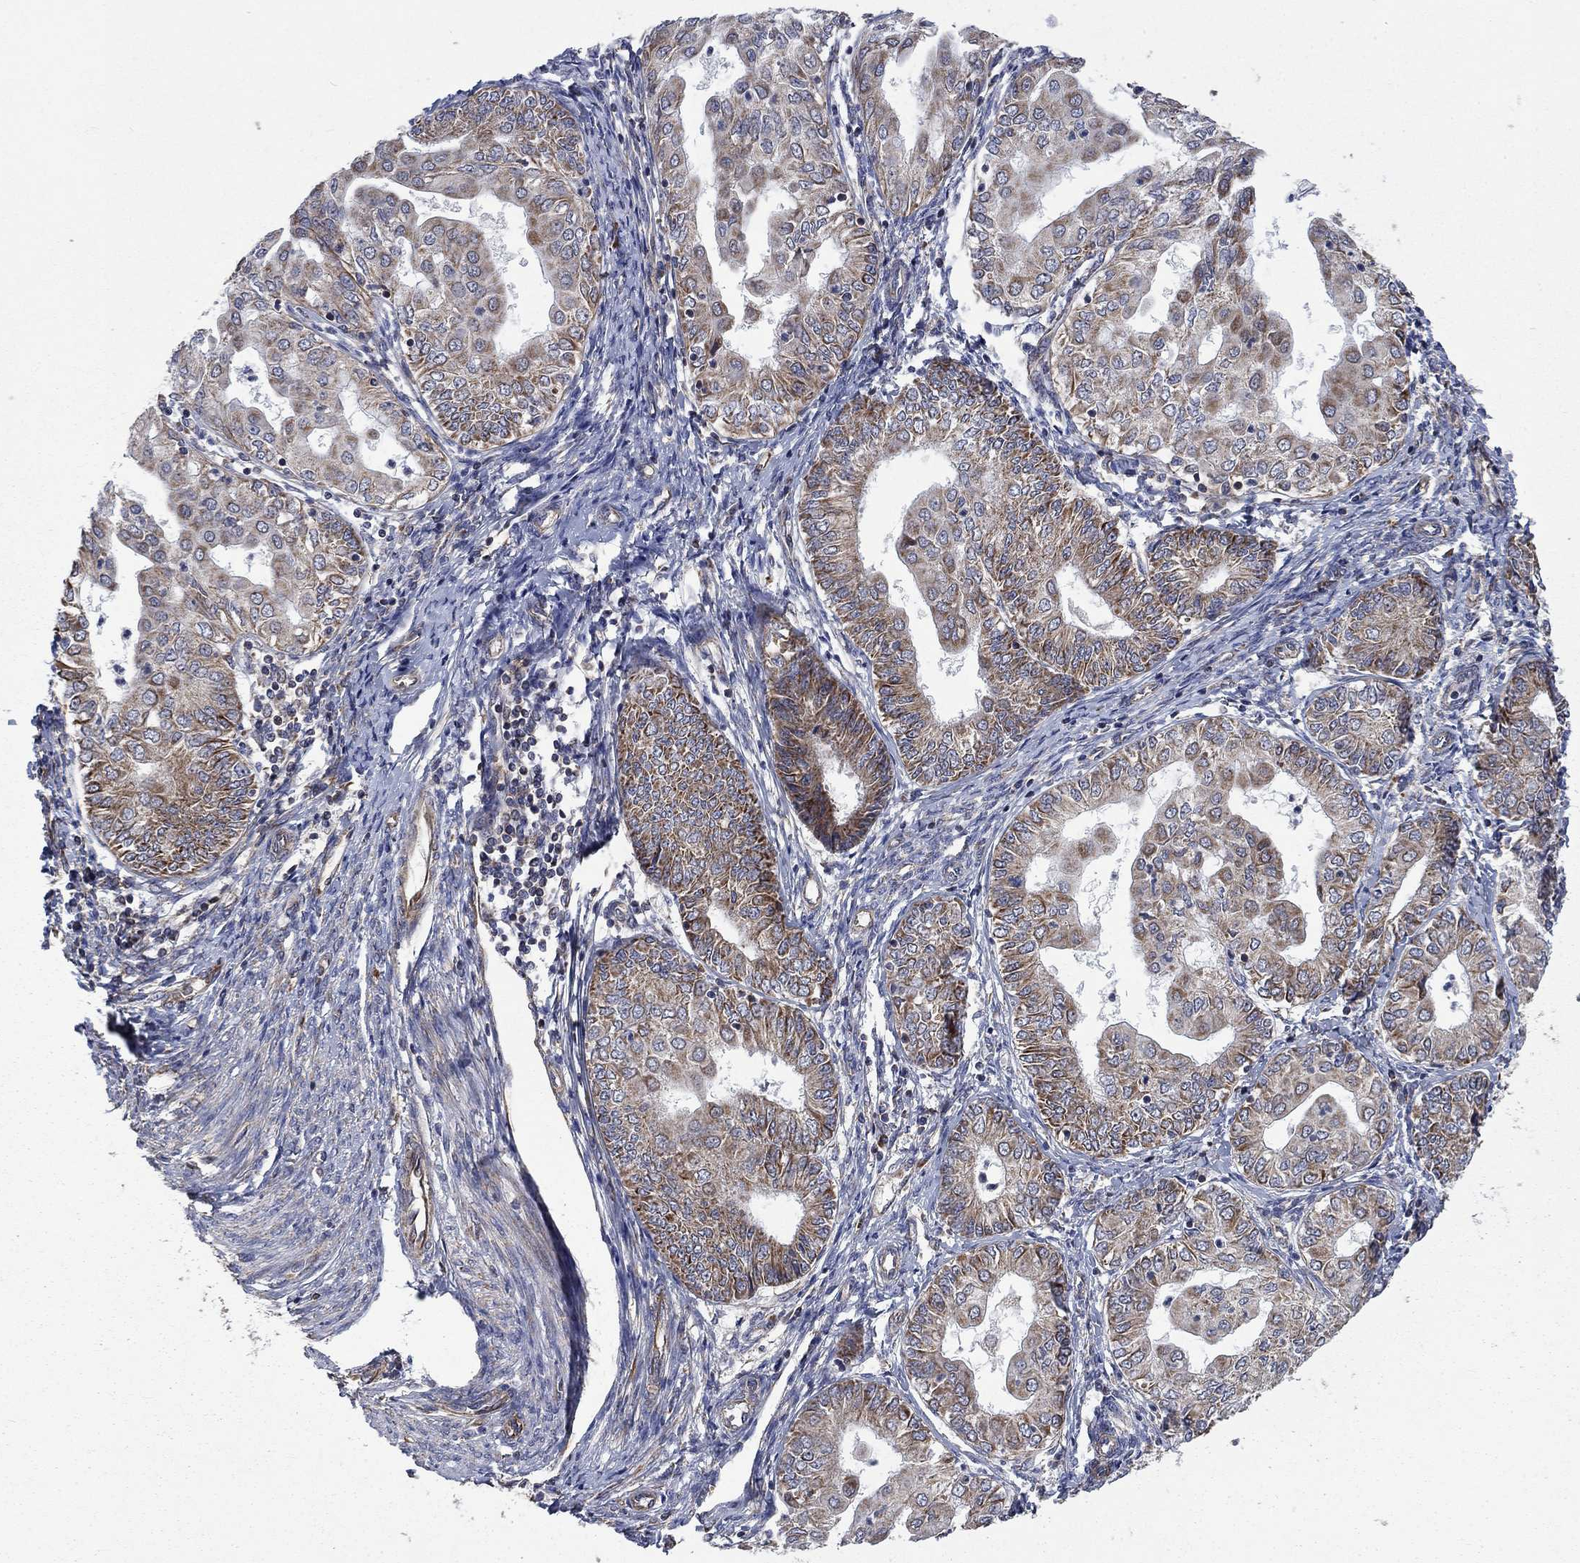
{"staining": {"intensity": "moderate", "quantity": "25%-75%", "location": "cytoplasmic/membranous"}, "tissue": "endometrial cancer", "cell_type": "Tumor cells", "image_type": "cancer", "snomed": [{"axis": "morphology", "description": "Adenocarcinoma, NOS"}, {"axis": "topography", "description": "Endometrium"}], "caption": "Immunohistochemical staining of human endometrial adenocarcinoma demonstrates medium levels of moderate cytoplasmic/membranous expression in approximately 25%-75% of tumor cells.", "gene": "NDUFC1", "patient": {"sex": "female", "age": 68}}